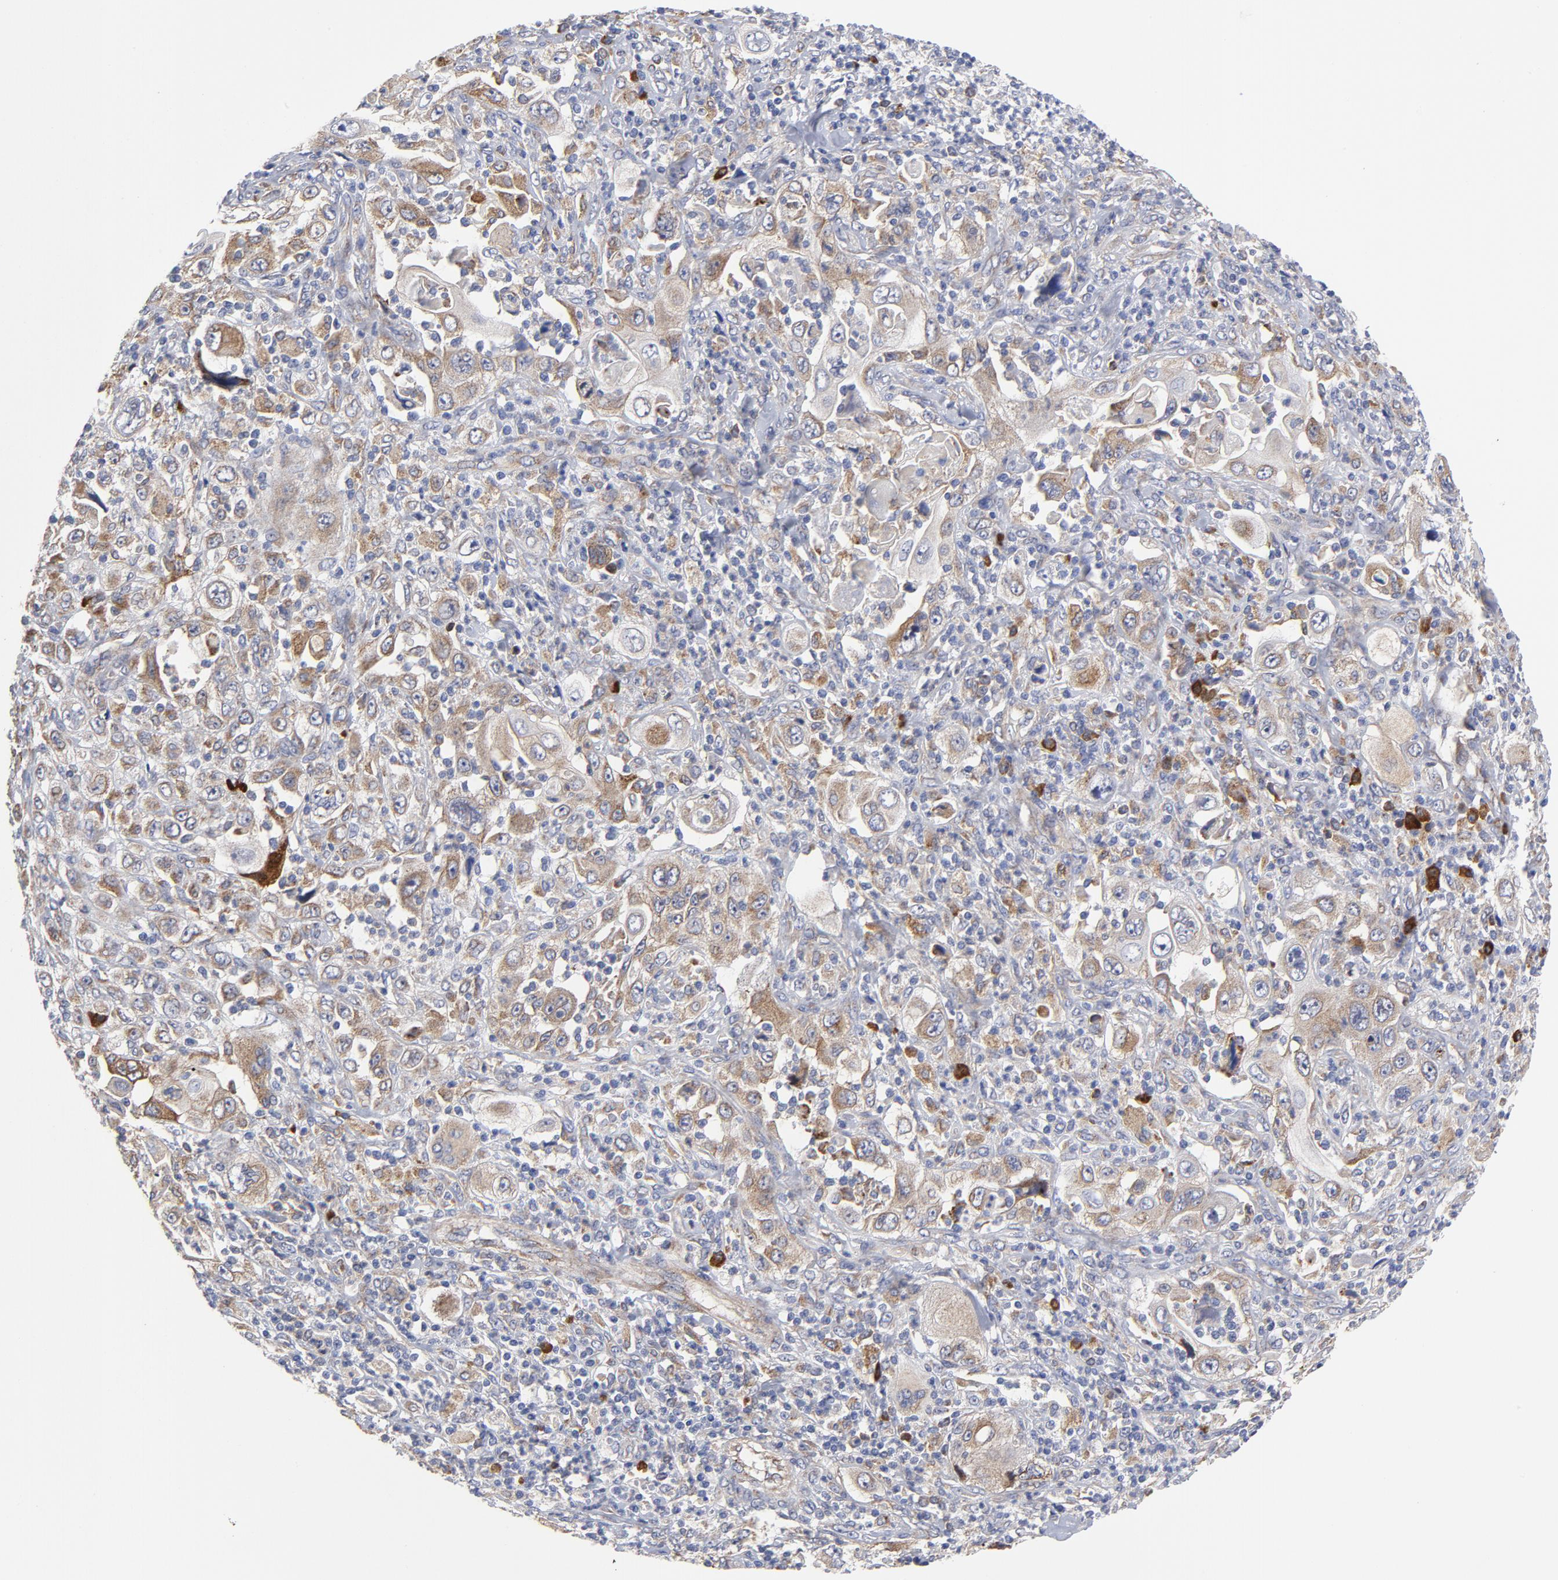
{"staining": {"intensity": "moderate", "quantity": "<25%", "location": "cytoplasmic/membranous"}, "tissue": "pancreatic cancer", "cell_type": "Tumor cells", "image_type": "cancer", "snomed": [{"axis": "morphology", "description": "Adenocarcinoma, NOS"}, {"axis": "topography", "description": "Pancreas"}], "caption": "A low amount of moderate cytoplasmic/membranous positivity is identified in about <25% of tumor cells in pancreatic cancer tissue.", "gene": "RAPGEF3", "patient": {"sex": "male", "age": 70}}